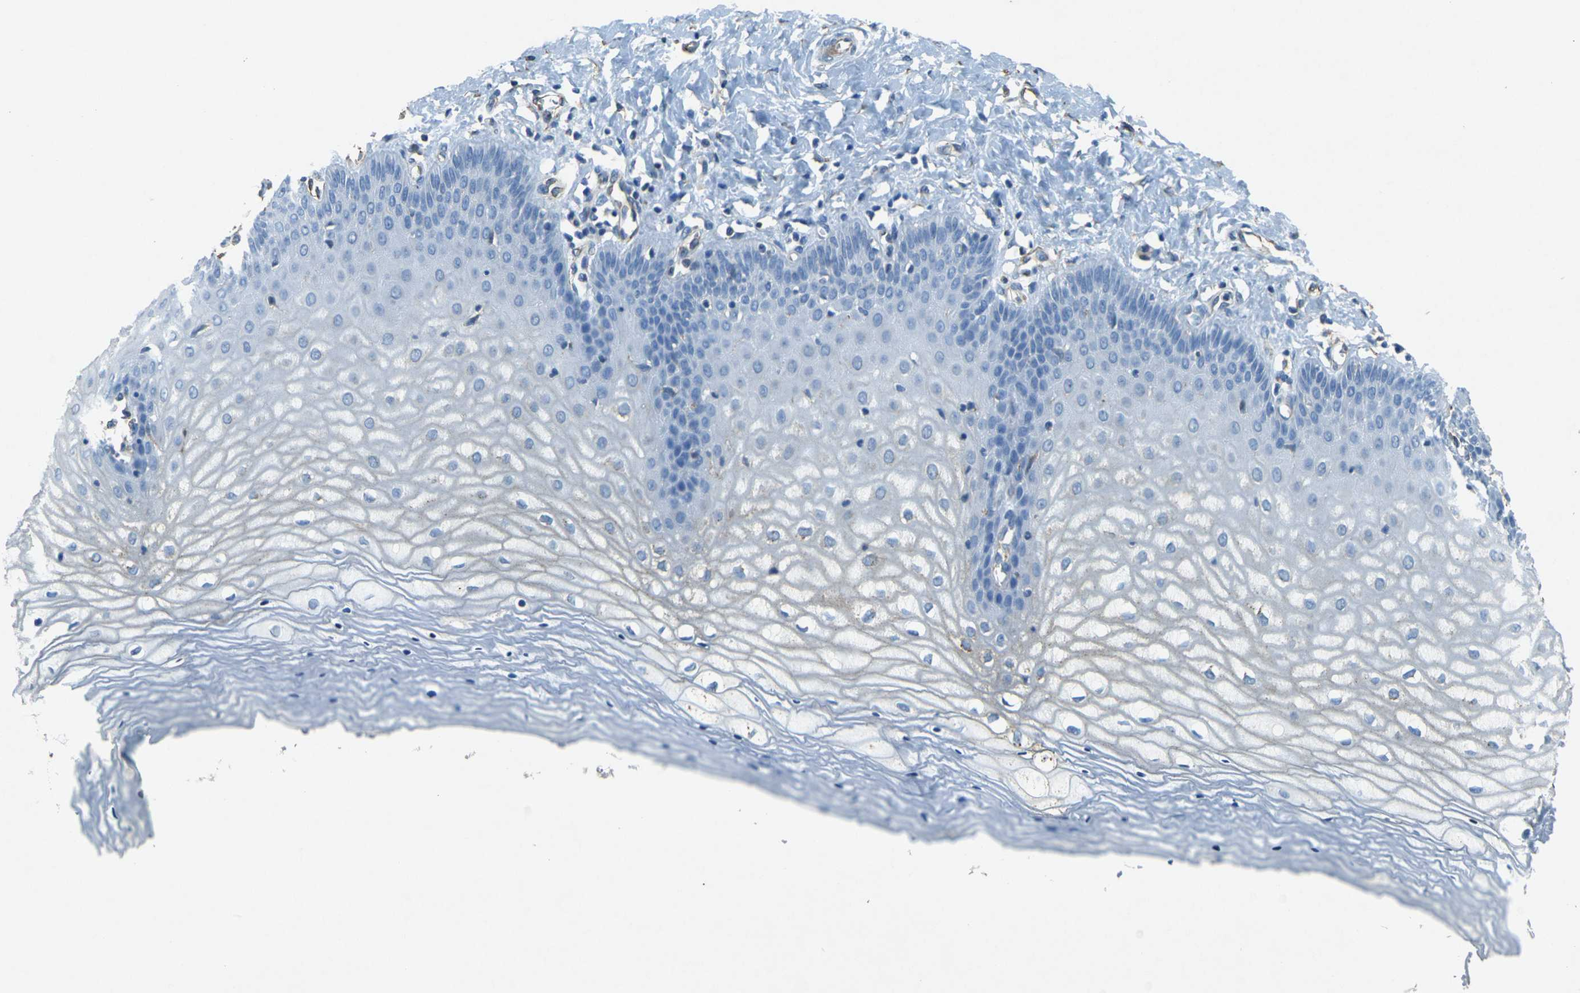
{"staining": {"intensity": "negative", "quantity": "none", "location": "none"}, "tissue": "cervix", "cell_type": "Squamous epithelial cells", "image_type": "normal", "snomed": [{"axis": "morphology", "description": "Normal tissue, NOS"}, {"axis": "topography", "description": "Cervix"}], "caption": "Immunohistochemical staining of normal cervix displays no significant positivity in squamous epithelial cells. (DAB (3,3'-diaminobenzidine) immunohistochemistry (IHC) visualized using brightfield microscopy, high magnification).", "gene": "SORT1", "patient": {"sex": "female", "age": 55}}